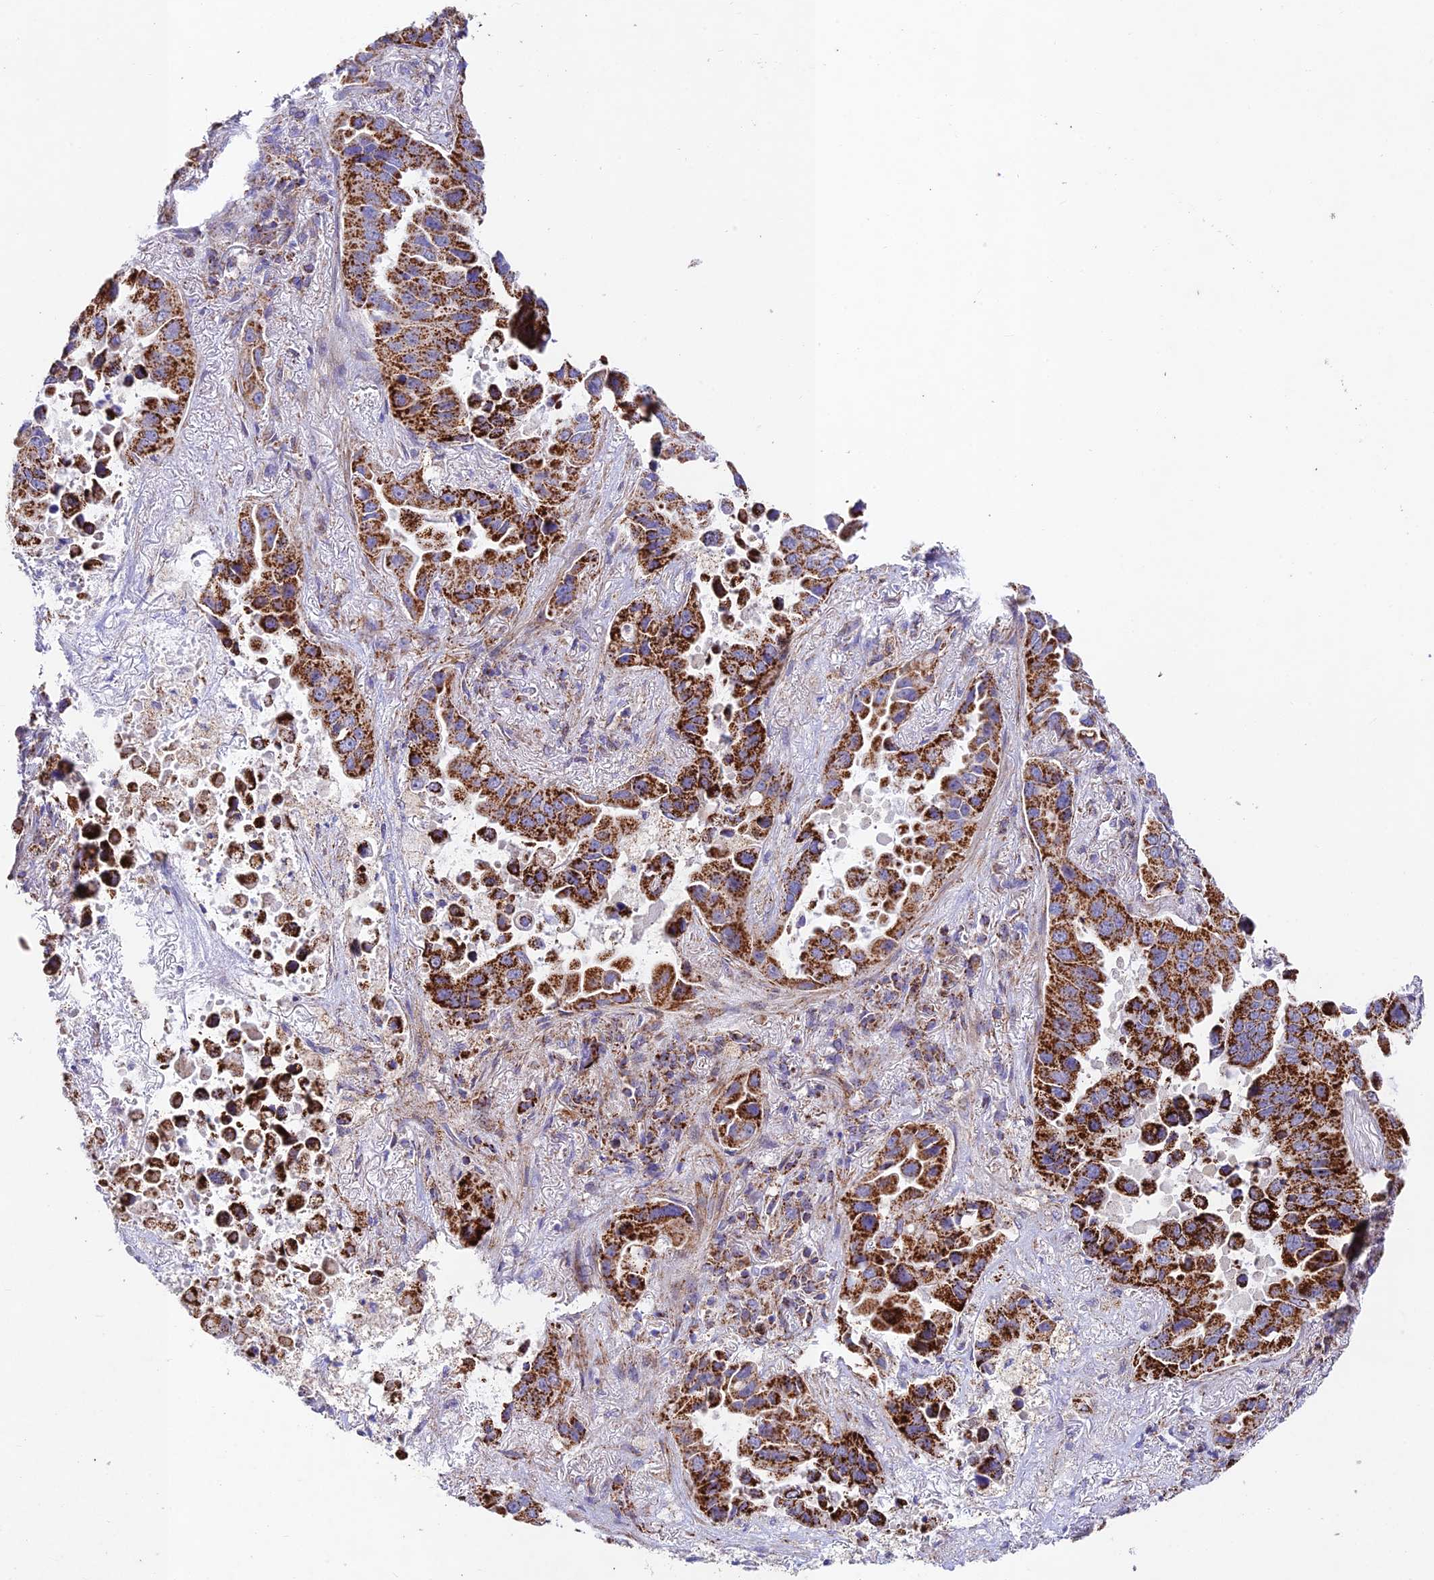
{"staining": {"intensity": "strong", "quantity": ">75%", "location": "cytoplasmic/membranous"}, "tissue": "lung cancer", "cell_type": "Tumor cells", "image_type": "cancer", "snomed": [{"axis": "morphology", "description": "Adenocarcinoma, NOS"}, {"axis": "topography", "description": "Lung"}], "caption": "Immunohistochemical staining of lung adenocarcinoma shows strong cytoplasmic/membranous protein staining in about >75% of tumor cells.", "gene": "KHDC3L", "patient": {"sex": "male", "age": 64}}